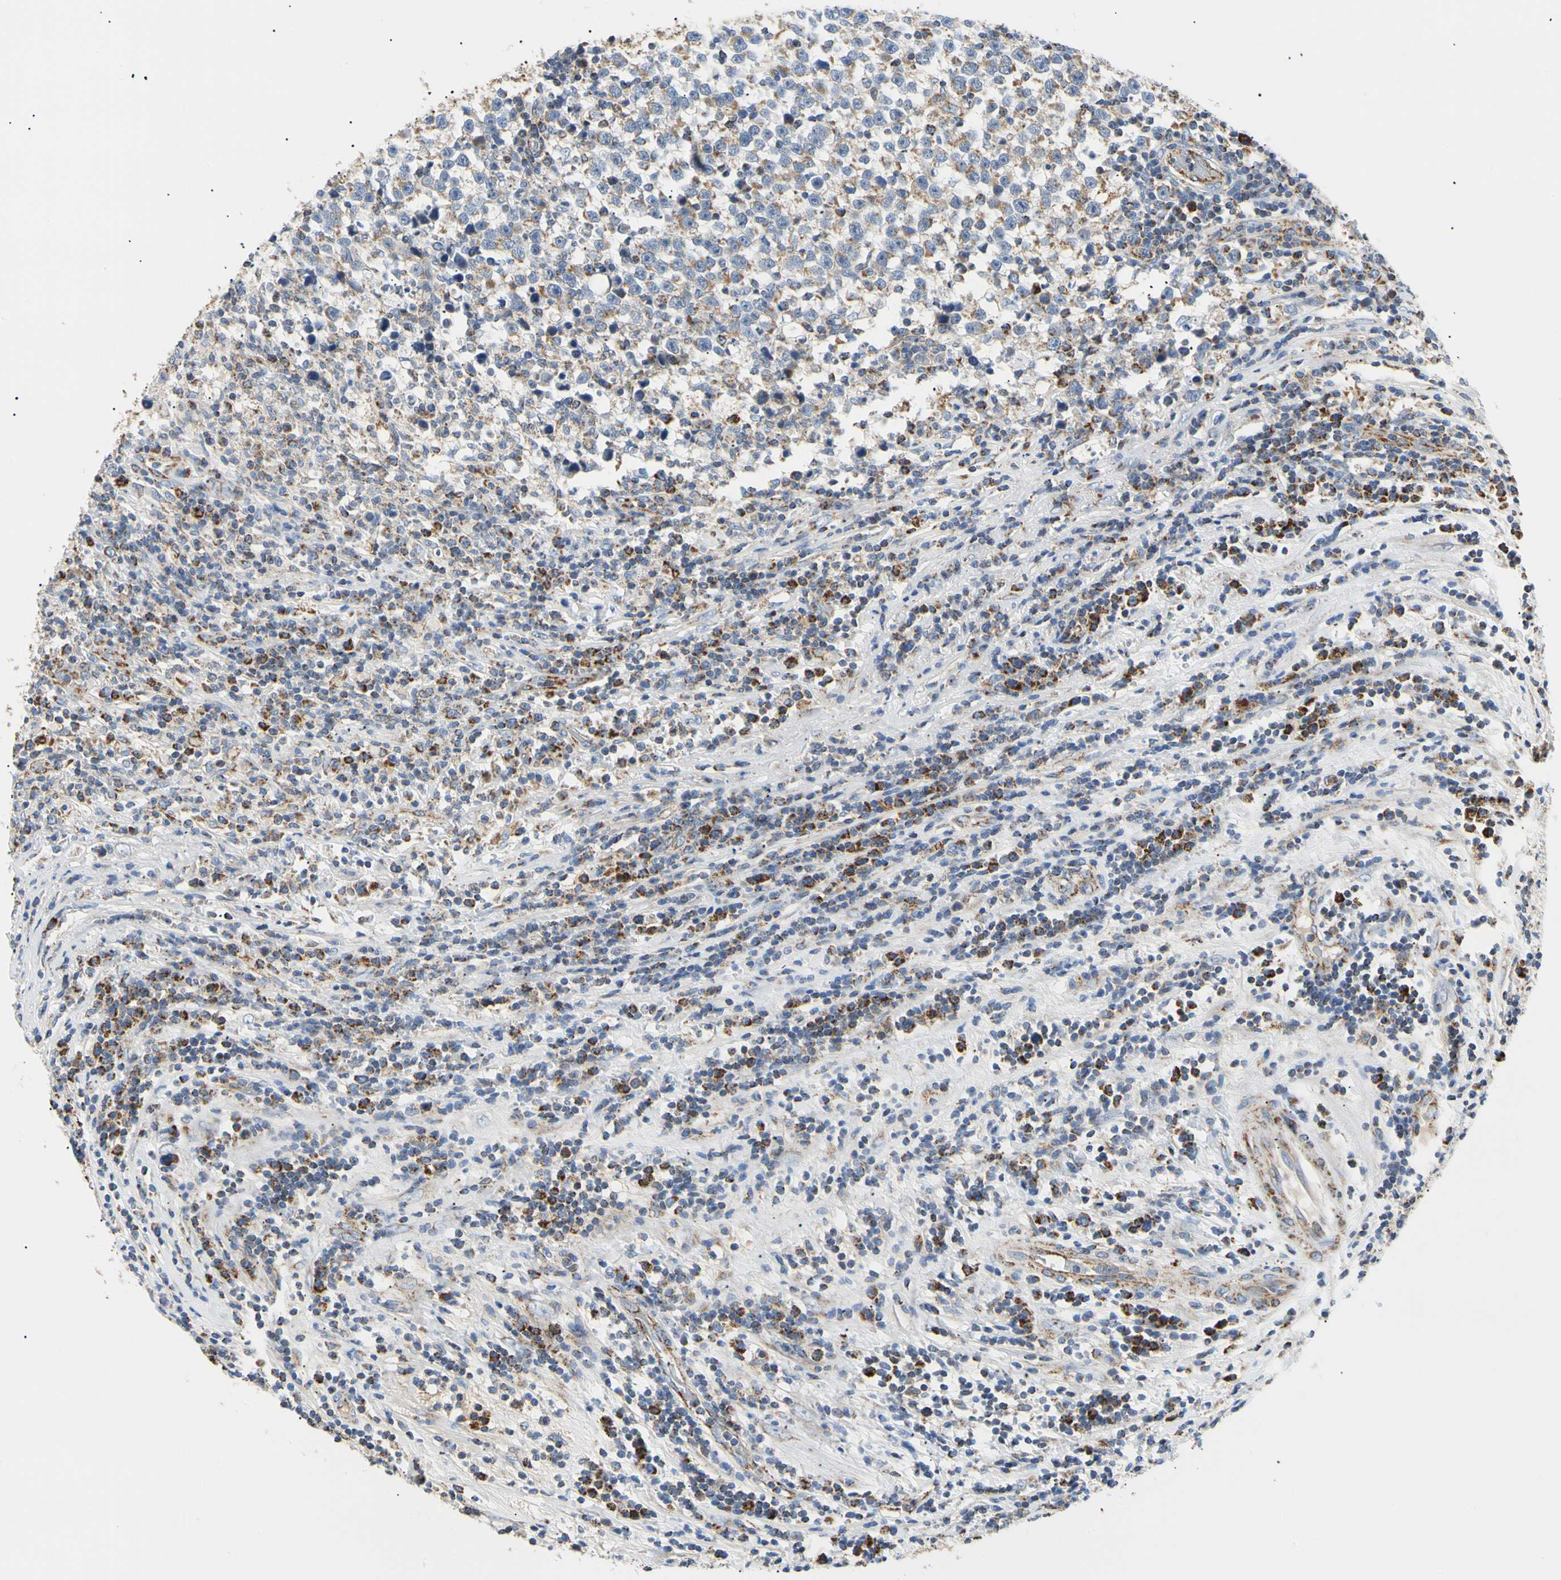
{"staining": {"intensity": "moderate", "quantity": "25%-75%", "location": "cytoplasmic/membranous"}, "tissue": "testis cancer", "cell_type": "Tumor cells", "image_type": "cancer", "snomed": [{"axis": "morphology", "description": "Seminoma, NOS"}, {"axis": "topography", "description": "Testis"}], "caption": "Testis cancer stained with a brown dye shows moderate cytoplasmic/membranous positive positivity in approximately 25%-75% of tumor cells.", "gene": "ACAT1", "patient": {"sex": "male", "age": 43}}